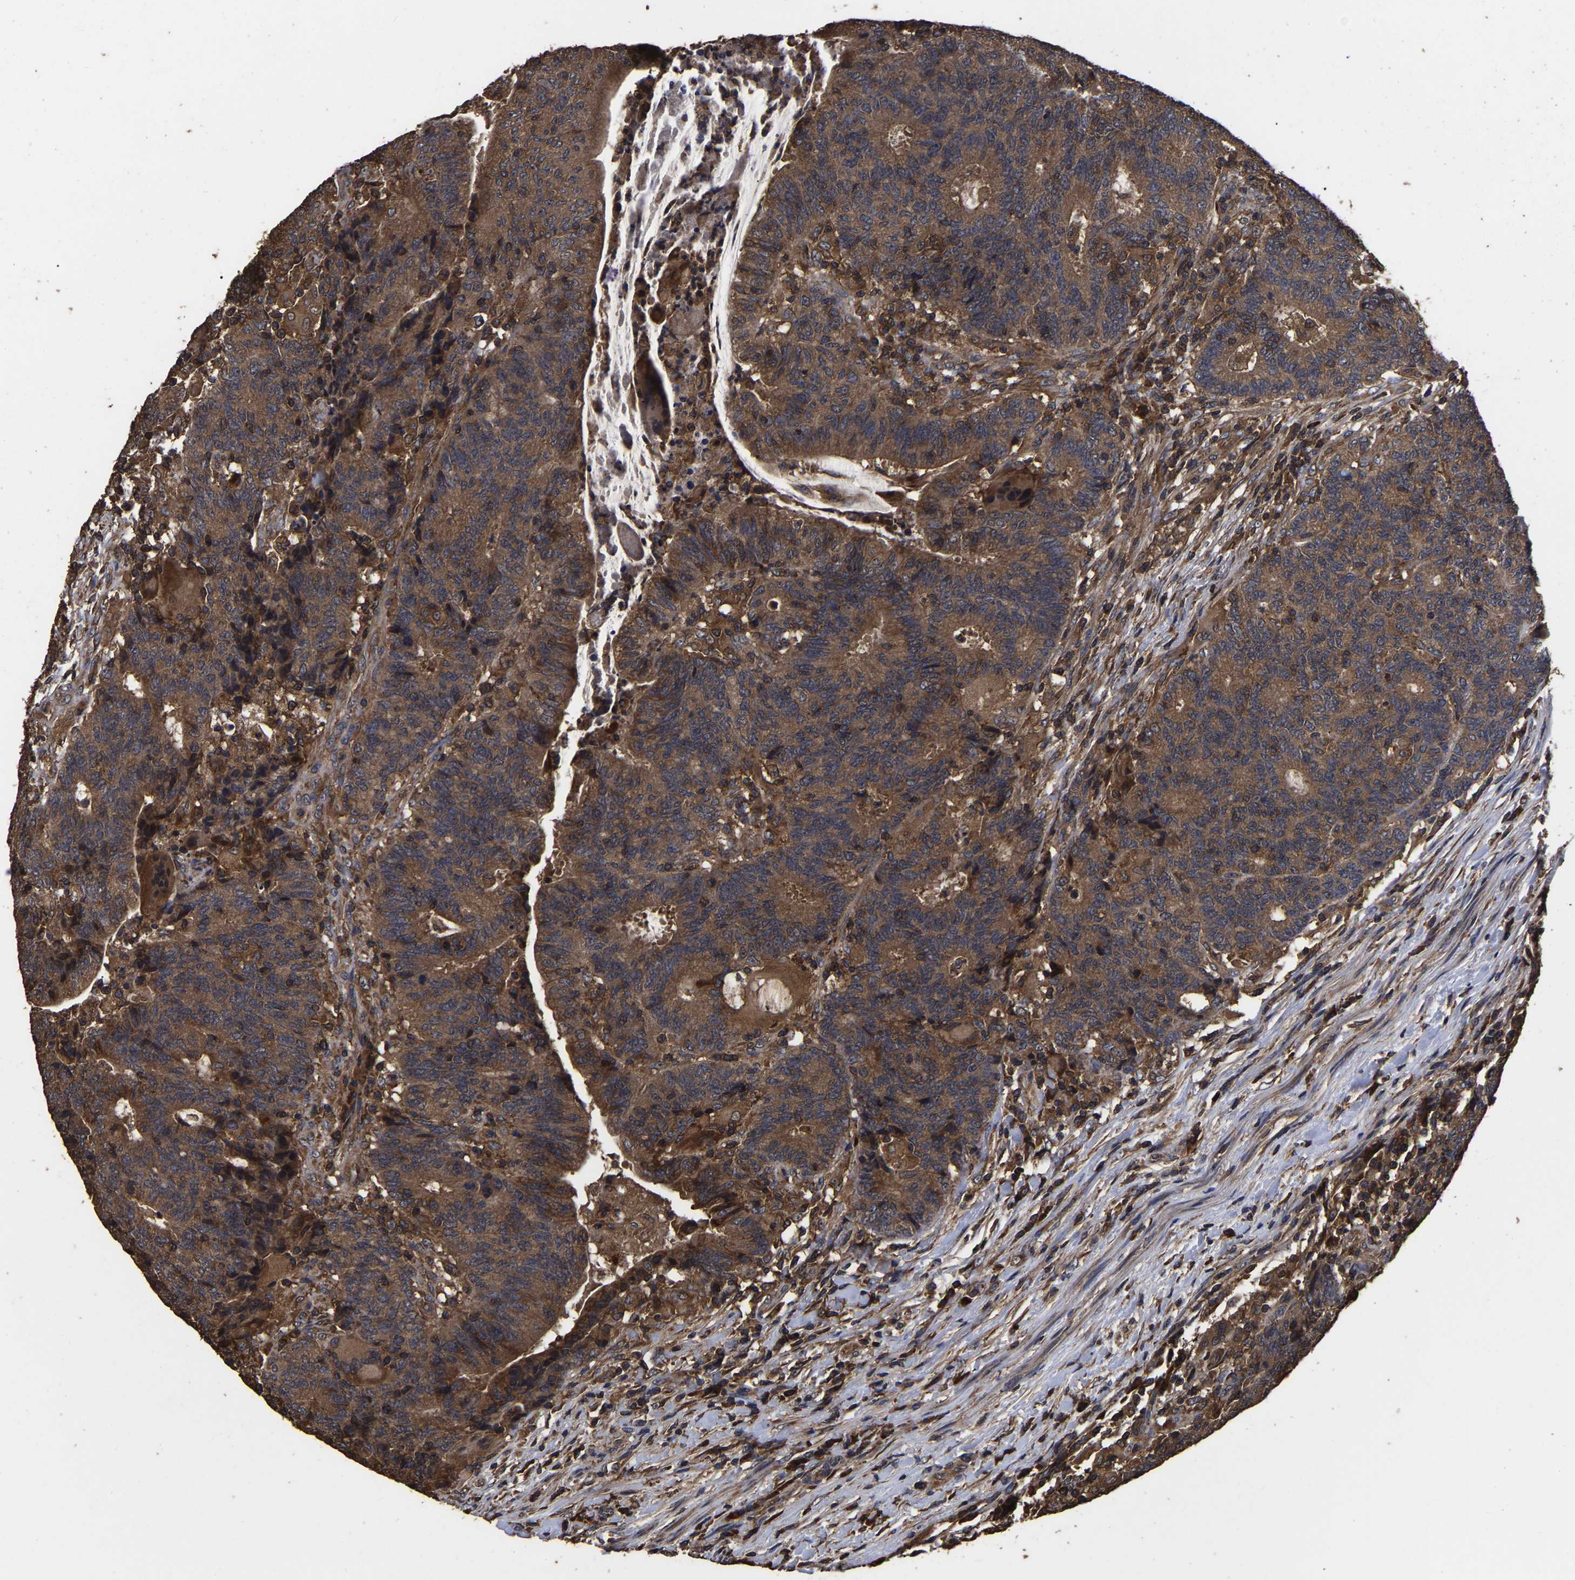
{"staining": {"intensity": "moderate", "quantity": ">75%", "location": "cytoplasmic/membranous"}, "tissue": "colorectal cancer", "cell_type": "Tumor cells", "image_type": "cancer", "snomed": [{"axis": "morphology", "description": "Normal tissue, NOS"}, {"axis": "morphology", "description": "Adenocarcinoma, NOS"}, {"axis": "topography", "description": "Colon"}], "caption": "Immunohistochemical staining of colorectal adenocarcinoma shows medium levels of moderate cytoplasmic/membranous protein expression in approximately >75% of tumor cells. The staining was performed using DAB, with brown indicating positive protein expression. Nuclei are stained blue with hematoxylin.", "gene": "ITCH", "patient": {"sex": "female", "age": 75}}